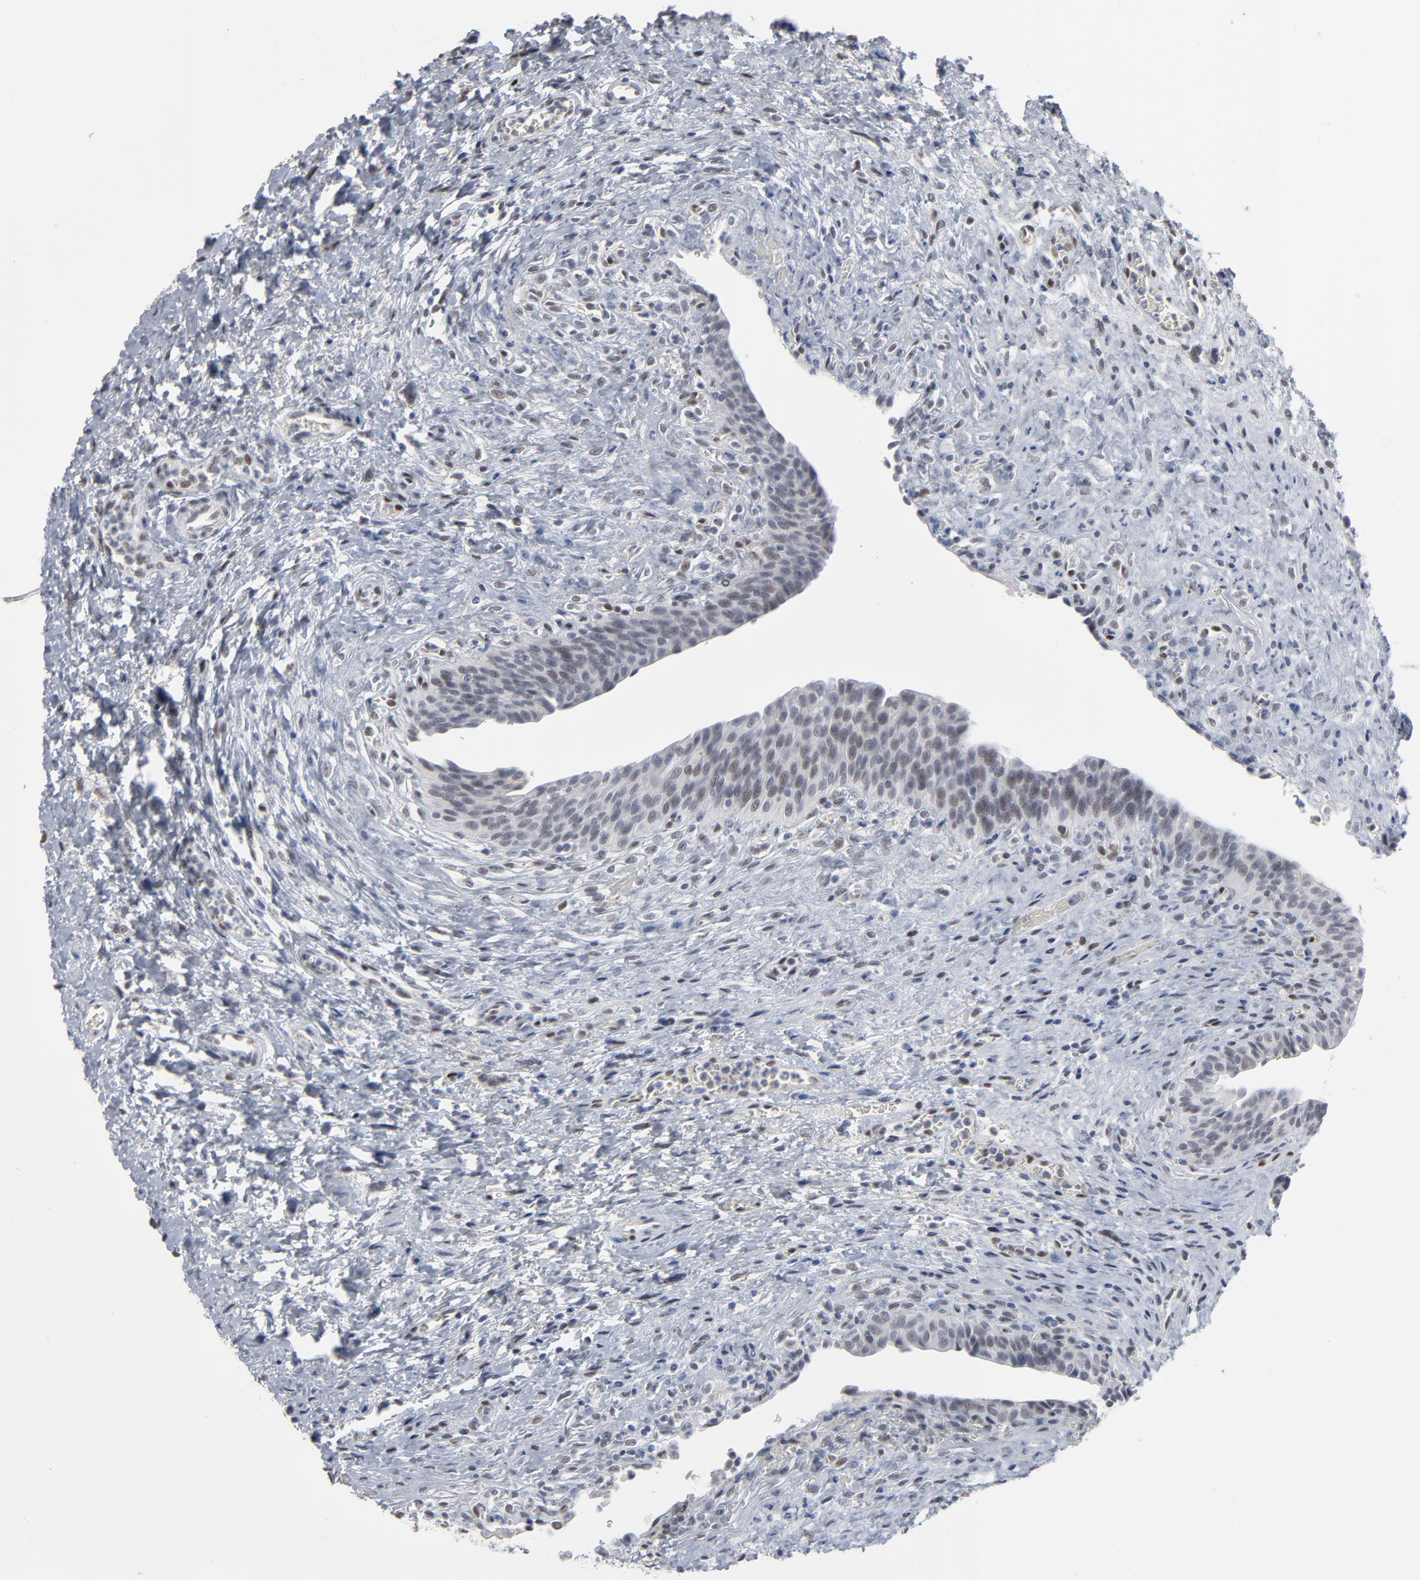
{"staining": {"intensity": "negative", "quantity": "none", "location": "none"}, "tissue": "urinary bladder", "cell_type": "Urothelial cells", "image_type": "normal", "snomed": [{"axis": "morphology", "description": "Normal tissue, NOS"}, {"axis": "morphology", "description": "Dysplasia, NOS"}, {"axis": "topography", "description": "Urinary bladder"}], "caption": "High magnification brightfield microscopy of unremarkable urinary bladder stained with DAB (3,3'-diaminobenzidine) (brown) and counterstained with hematoxylin (blue): urothelial cells show no significant staining. (DAB immunohistochemistry visualized using brightfield microscopy, high magnification).", "gene": "ATF7", "patient": {"sex": "male", "age": 35}}